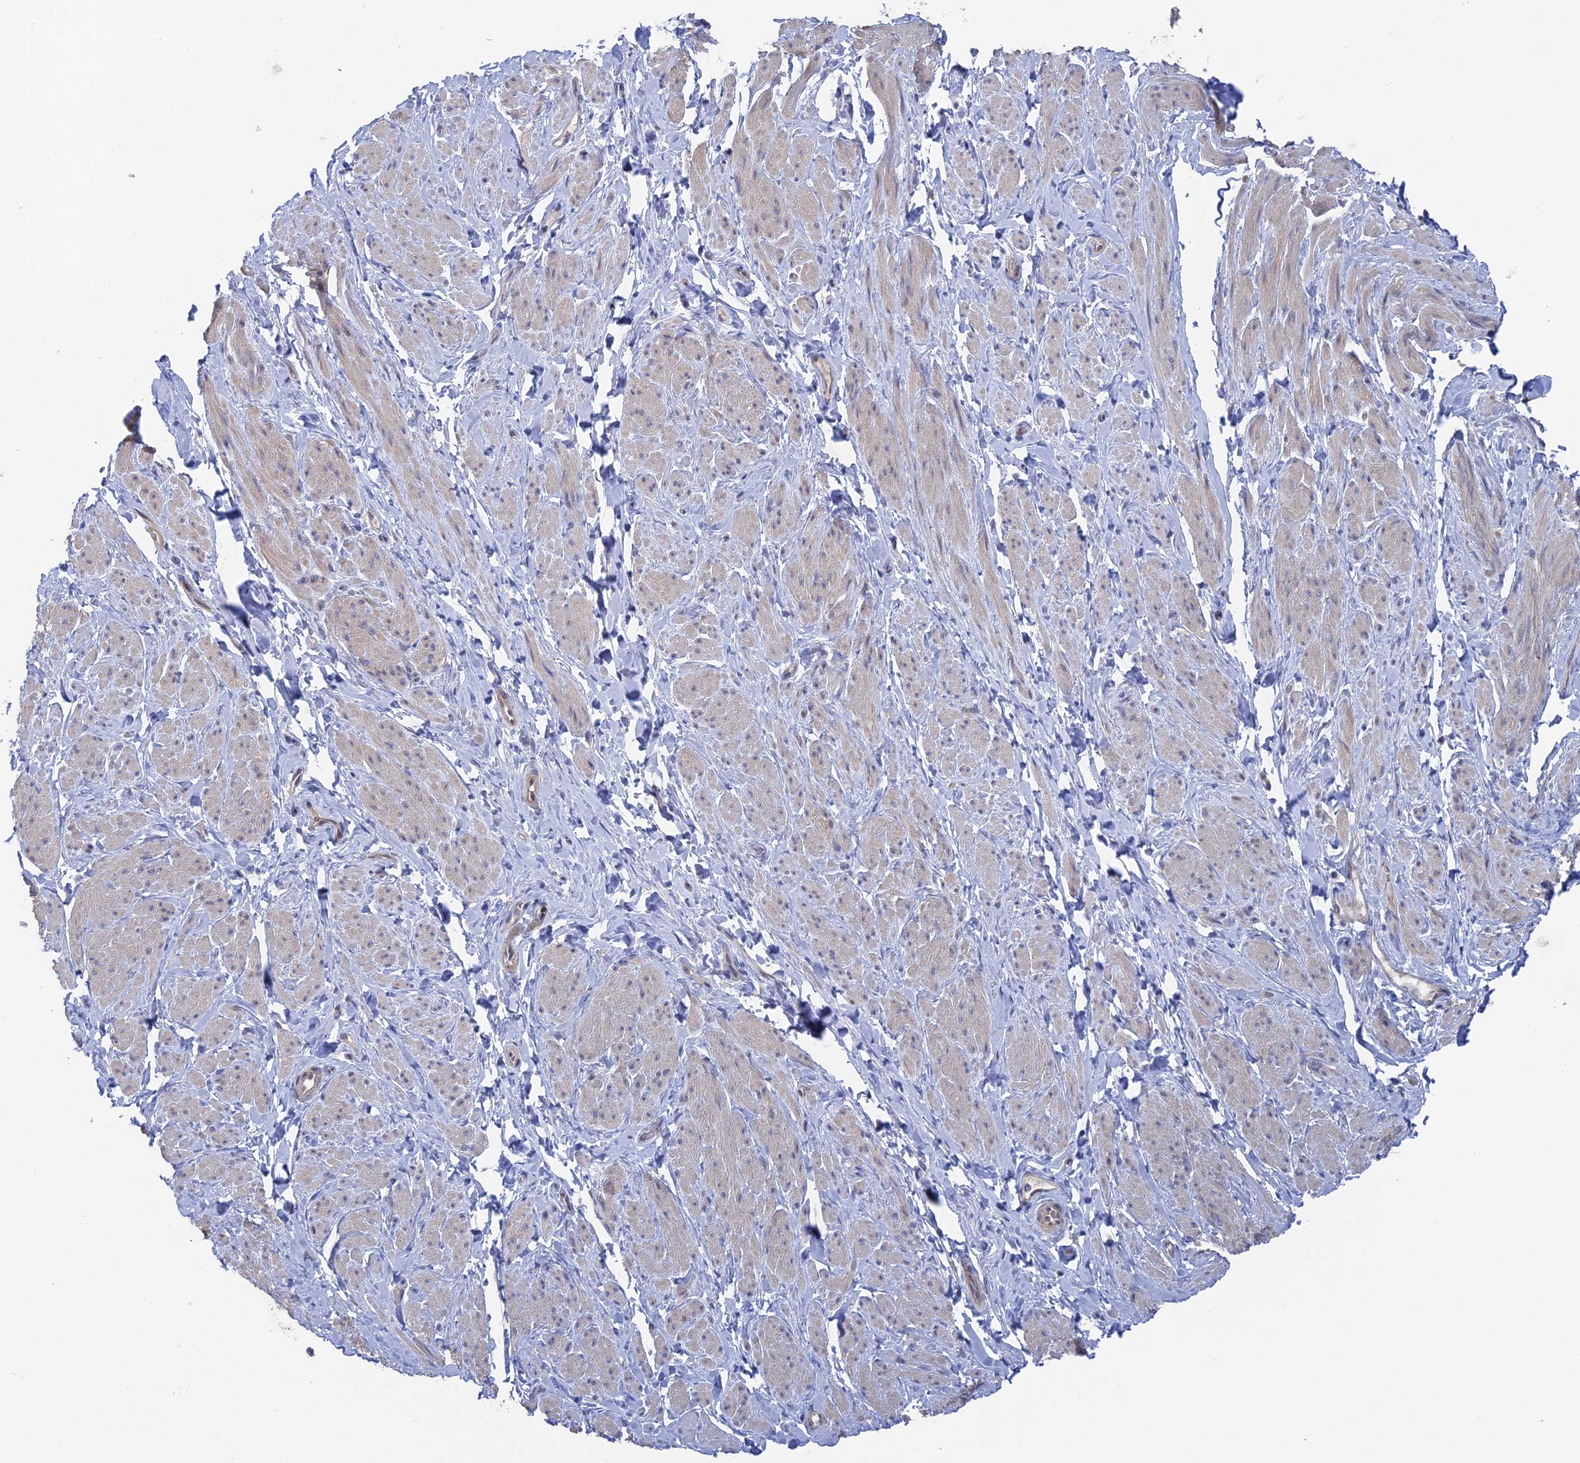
{"staining": {"intensity": "negative", "quantity": "none", "location": "none"}, "tissue": "smooth muscle", "cell_type": "Smooth muscle cells", "image_type": "normal", "snomed": [{"axis": "morphology", "description": "Normal tissue, NOS"}, {"axis": "topography", "description": "Smooth muscle"}, {"axis": "topography", "description": "Peripheral nerve tissue"}], "caption": "Immunohistochemistry of benign human smooth muscle demonstrates no positivity in smooth muscle cells. The staining was performed using DAB (3,3'-diaminobenzidine) to visualize the protein expression in brown, while the nuclei were stained in blue with hematoxylin (Magnification: 20x).", "gene": "NUTF2", "patient": {"sex": "male", "age": 69}}